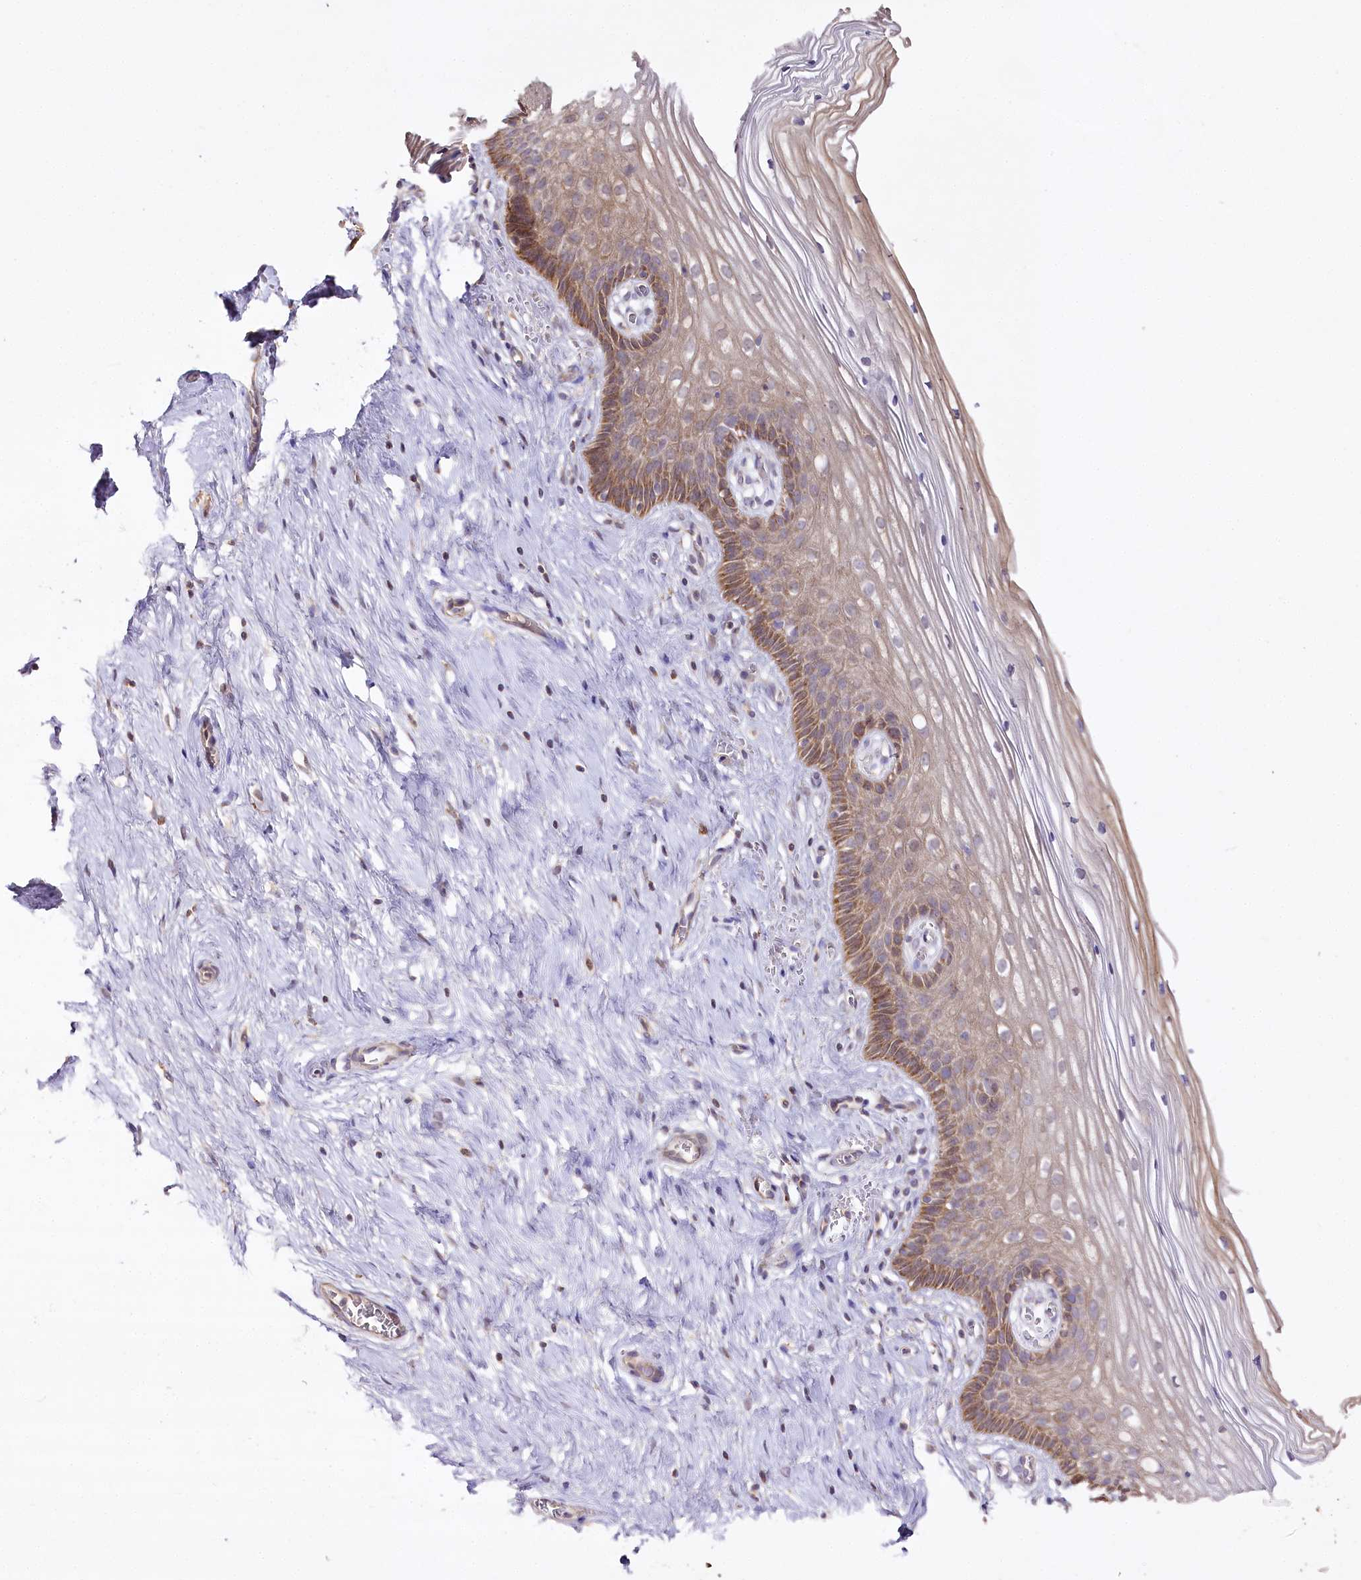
{"staining": {"intensity": "moderate", "quantity": "25%-75%", "location": "cytoplasmic/membranous"}, "tissue": "cervix", "cell_type": "Glandular cells", "image_type": "normal", "snomed": [{"axis": "morphology", "description": "Normal tissue, NOS"}, {"axis": "topography", "description": "Cervix"}], "caption": "Cervix stained with DAB immunohistochemistry (IHC) exhibits medium levels of moderate cytoplasmic/membranous positivity in approximately 25%-75% of glandular cells. (brown staining indicates protein expression, while blue staining denotes nuclei).", "gene": "ZNF226", "patient": {"sex": "female", "age": 33}}